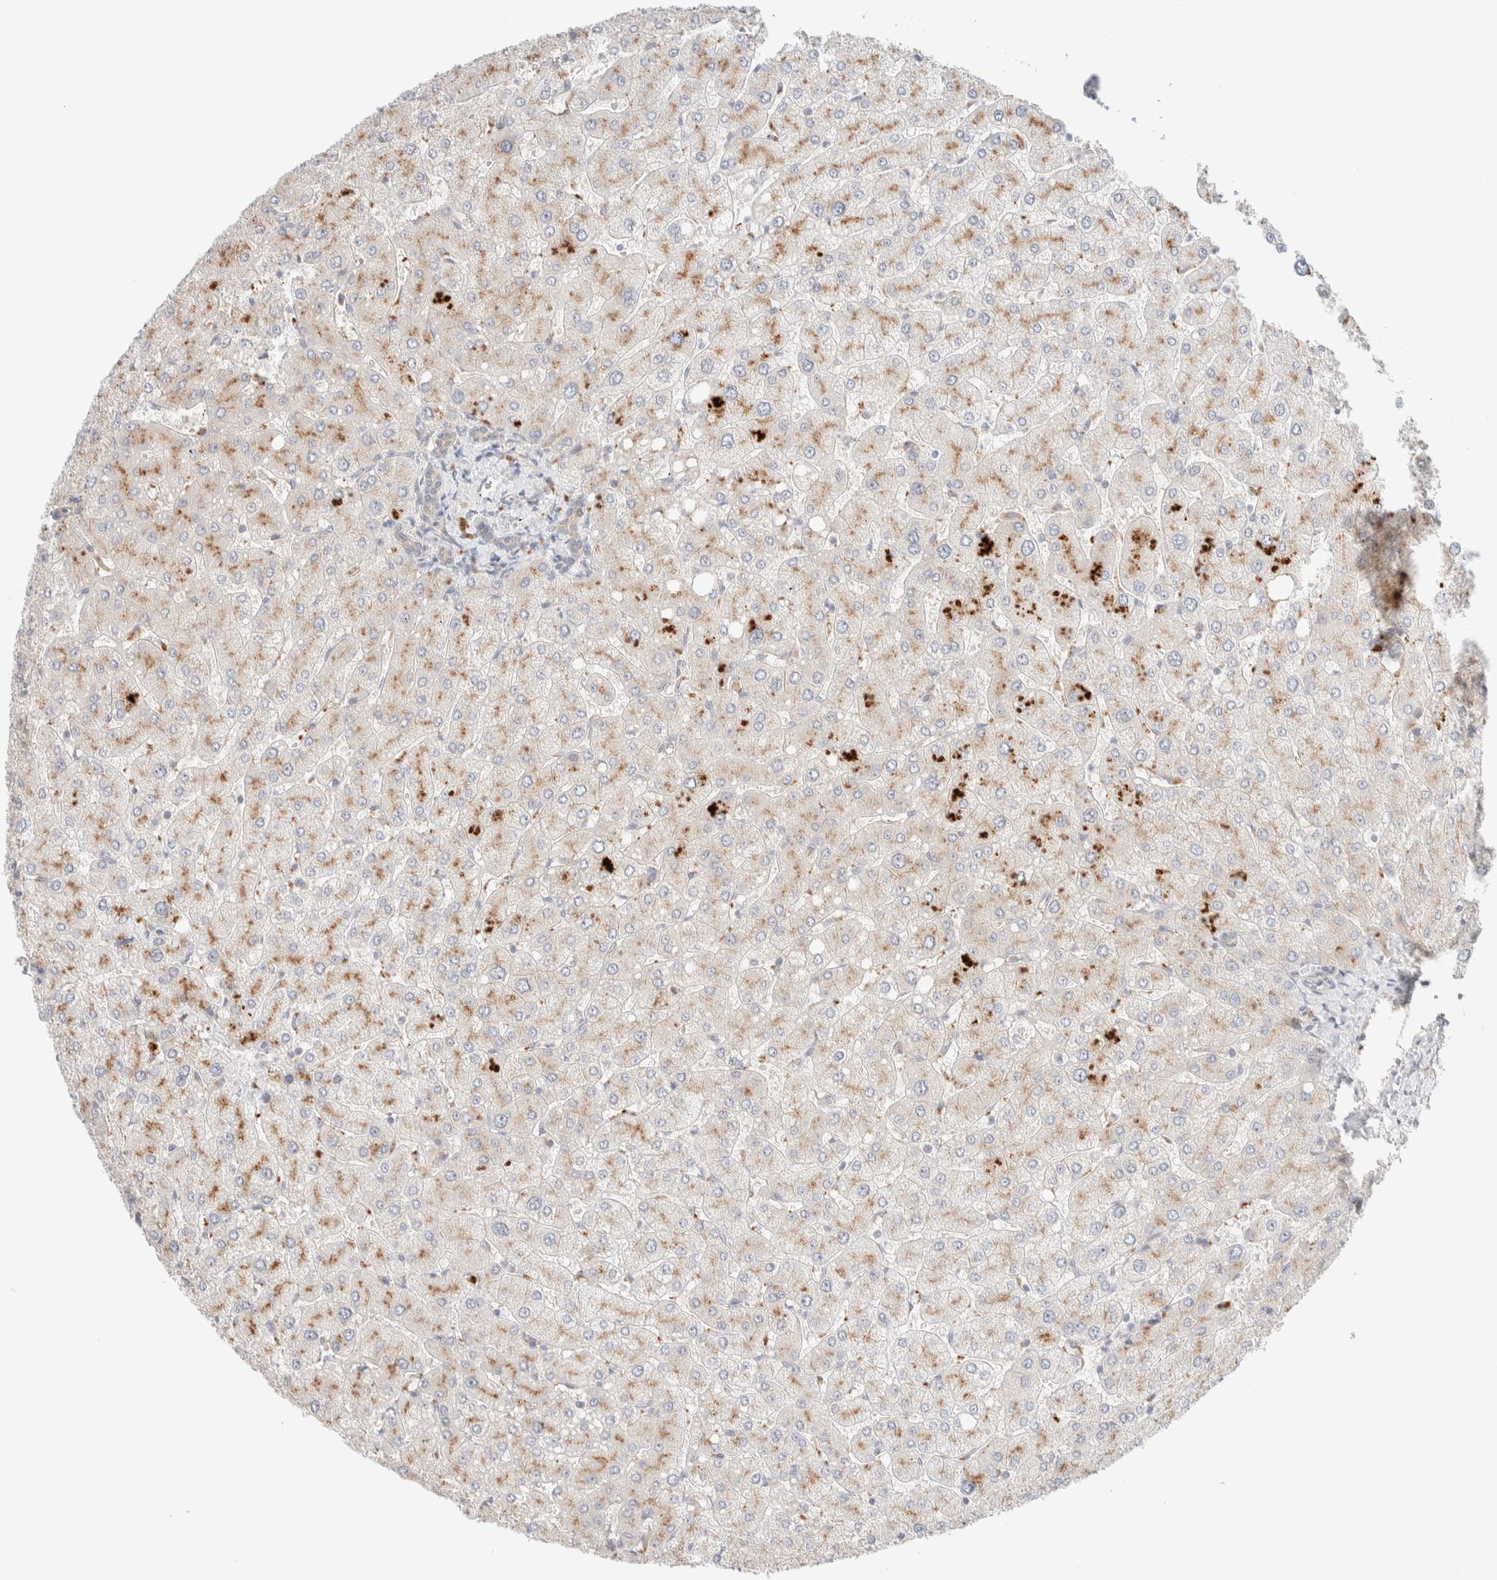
{"staining": {"intensity": "weak", "quantity": "25%-75%", "location": "cytoplasmic/membranous"}, "tissue": "liver", "cell_type": "Cholangiocytes", "image_type": "normal", "snomed": [{"axis": "morphology", "description": "Normal tissue, NOS"}, {"axis": "topography", "description": "Liver"}], "caption": "Approximately 25%-75% of cholangiocytes in normal human liver demonstrate weak cytoplasmic/membranous protein positivity as visualized by brown immunohistochemical staining.", "gene": "CHKA", "patient": {"sex": "male", "age": 55}}